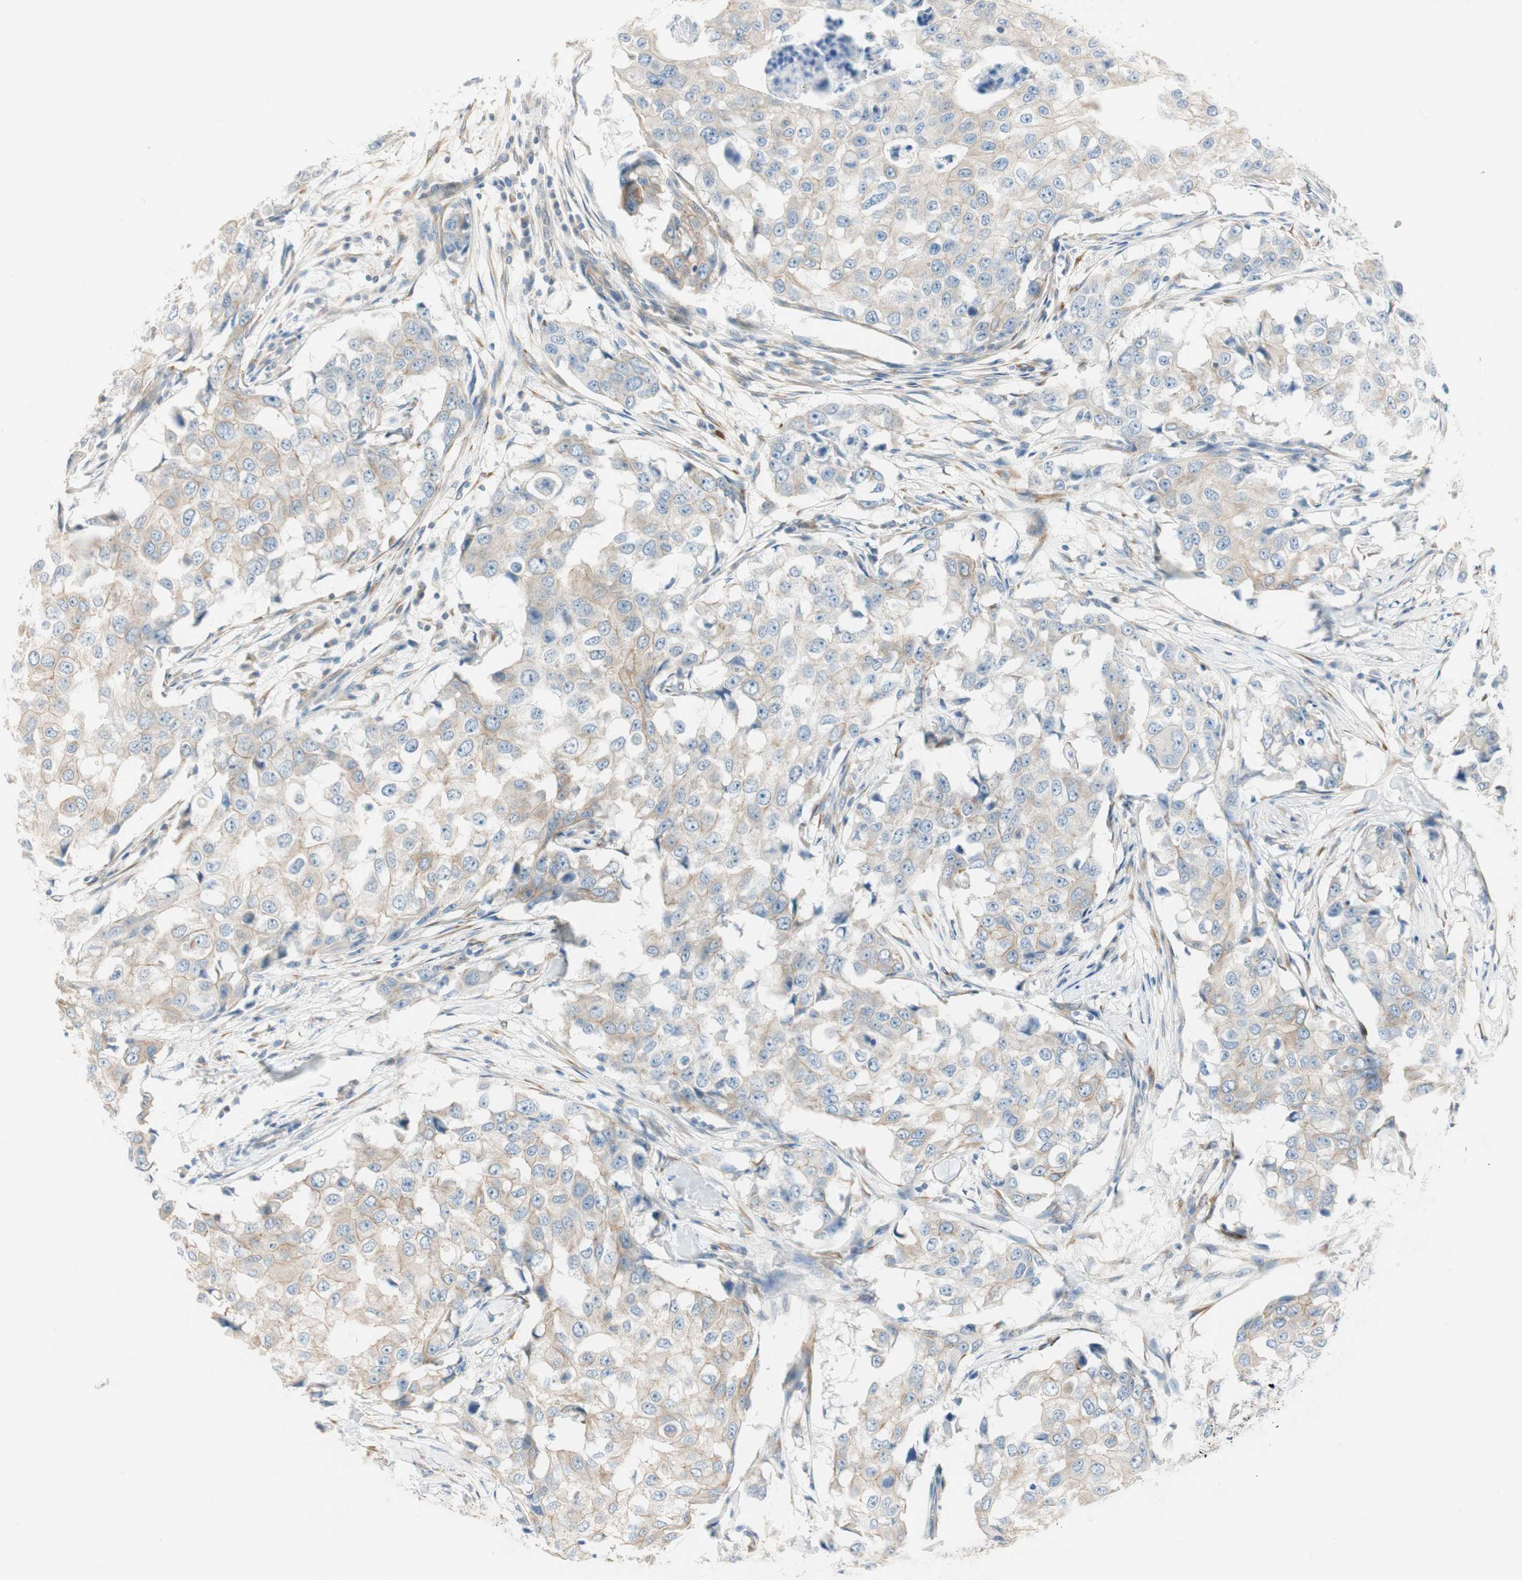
{"staining": {"intensity": "weak", "quantity": ">75%", "location": "cytoplasmic/membranous"}, "tissue": "breast cancer", "cell_type": "Tumor cells", "image_type": "cancer", "snomed": [{"axis": "morphology", "description": "Duct carcinoma"}, {"axis": "topography", "description": "Breast"}], "caption": "Protein staining of breast cancer tissue exhibits weak cytoplasmic/membranous positivity in about >75% of tumor cells.", "gene": "CDK3", "patient": {"sex": "female", "age": 27}}